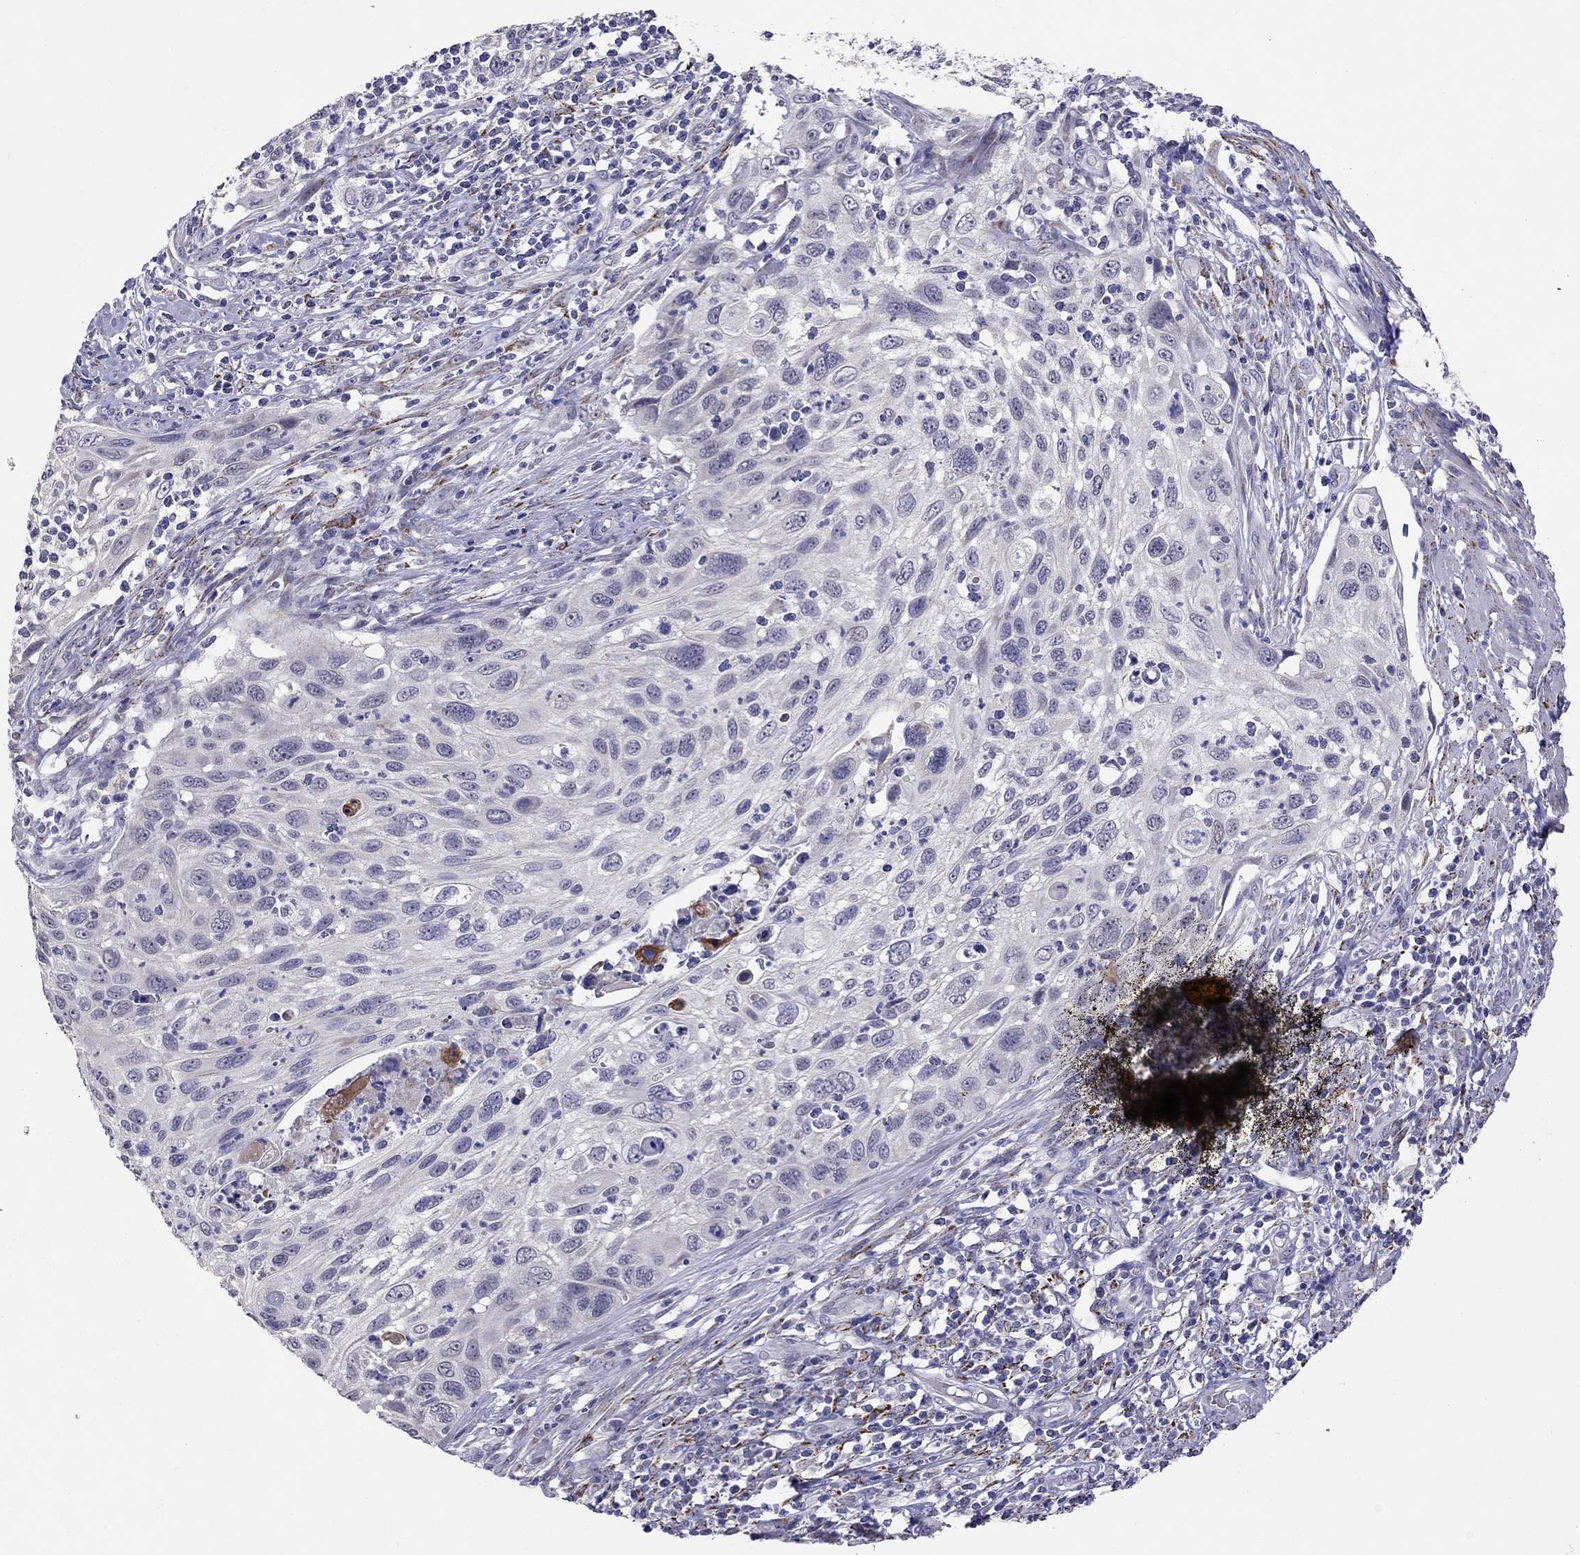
{"staining": {"intensity": "negative", "quantity": "none", "location": "none"}, "tissue": "cervical cancer", "cell_type": "Tumor cells", "image_type": "cancer", "snomed": [{"axis": "morphology", "description": "Squamous cell carcinoma, NOS"}, {"axis": "topography", "description": "Cervix"}], "caption": "This is an IHC histopathology image of human cervical squamous cell carcinoma. There is no expression in tumor cells.", "gene": "MYO3B", "patient": {"sex": "female", "age": 70}}